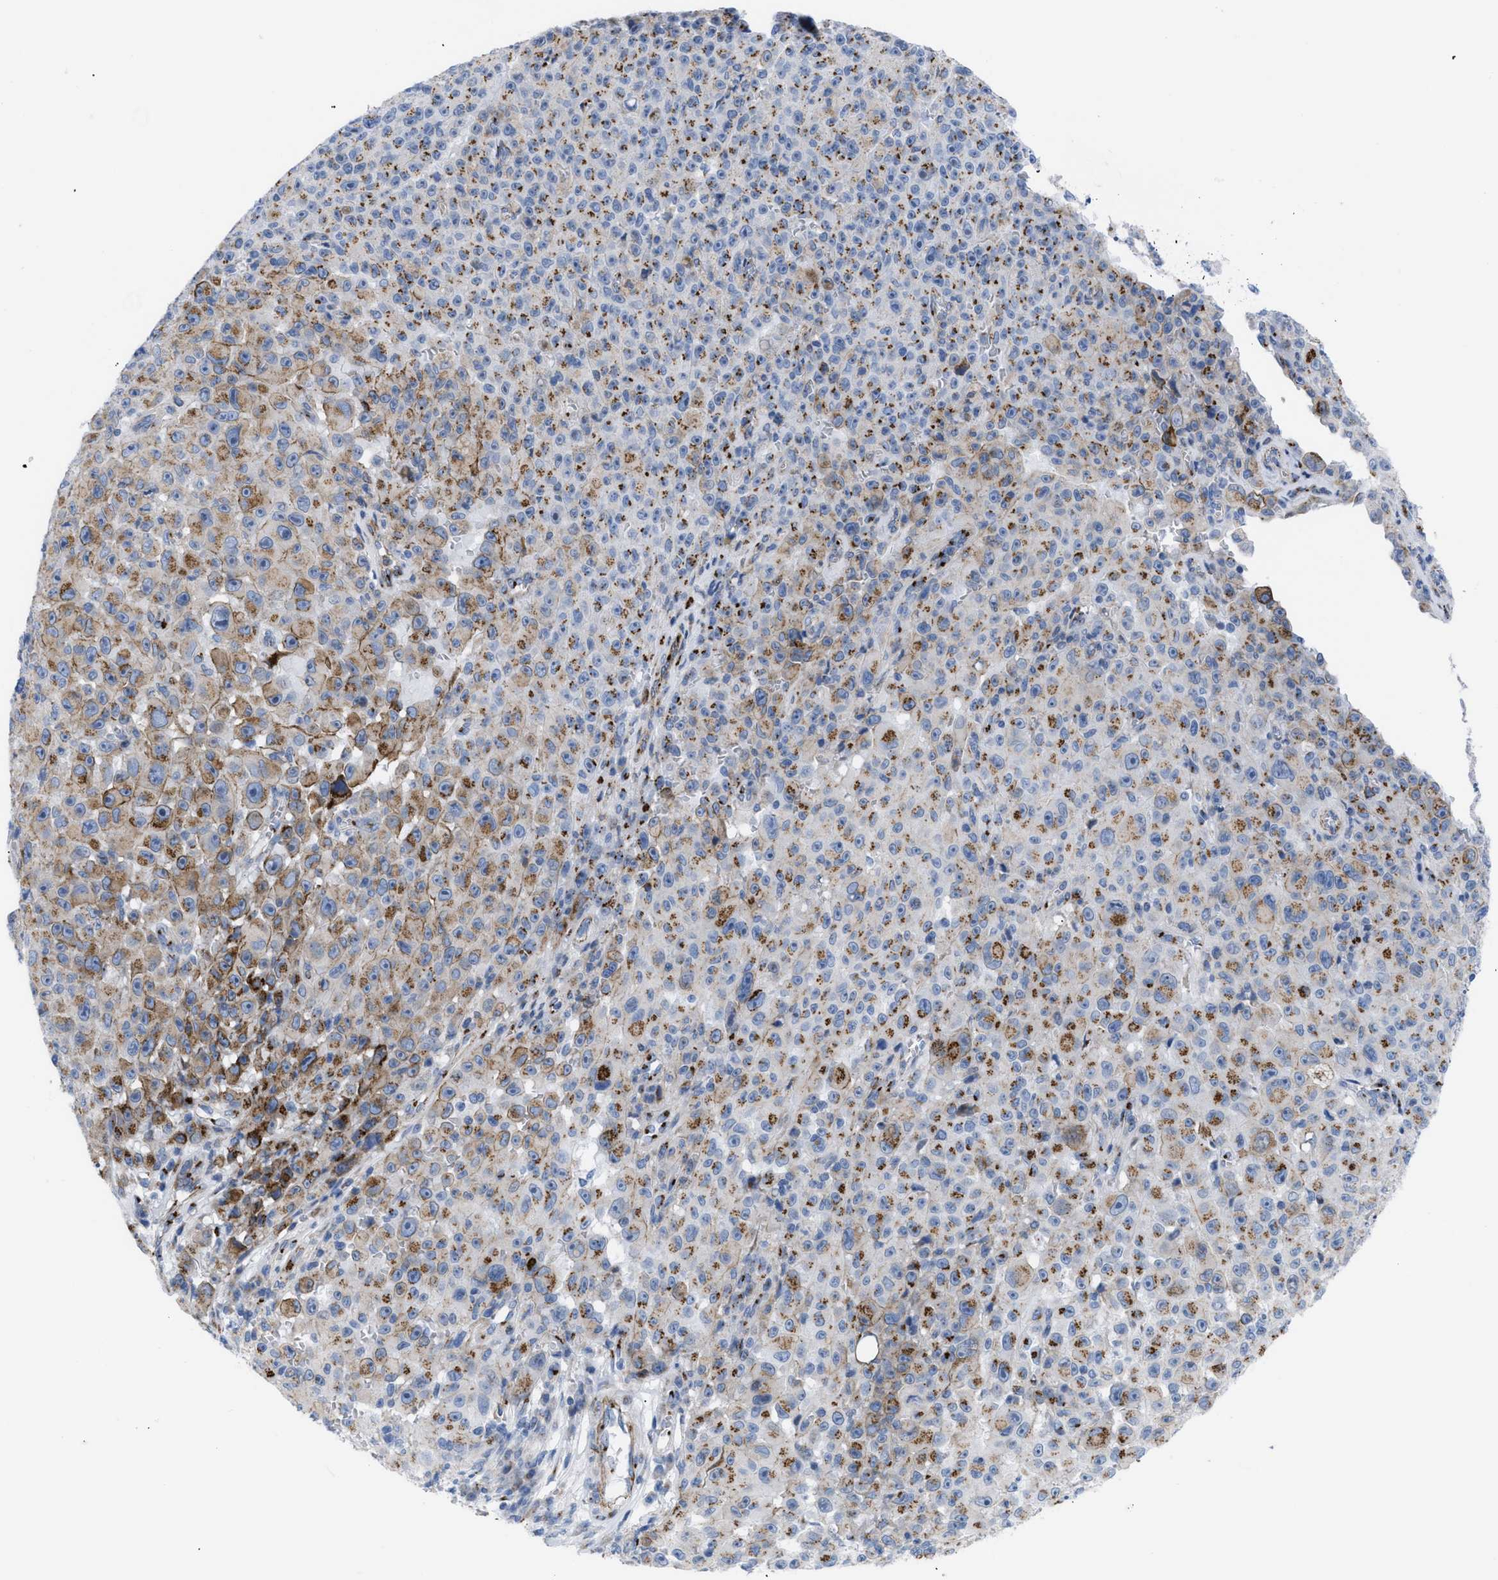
{"staining": {"intensity": "moderate", "quantity": ">75%", "location": "cytoplasmic/membranous"}, "tissue": "melanoma", "cell_type": "Tumor cells", "image_type": "cancer", "snomed": [{"axis": "morphology", "description": "Malignant melanoma, NOS"}, {"axis": "topography", "description": "Skin"}], "caption": "Immunohistochemical staining of malignant melanoma reveals medium levels of moderate cytoplasmic/membranous expression in about >75% of tumor cells.", "gene": "TMEM17", "patient": {"sex": "female", "age": 82}}